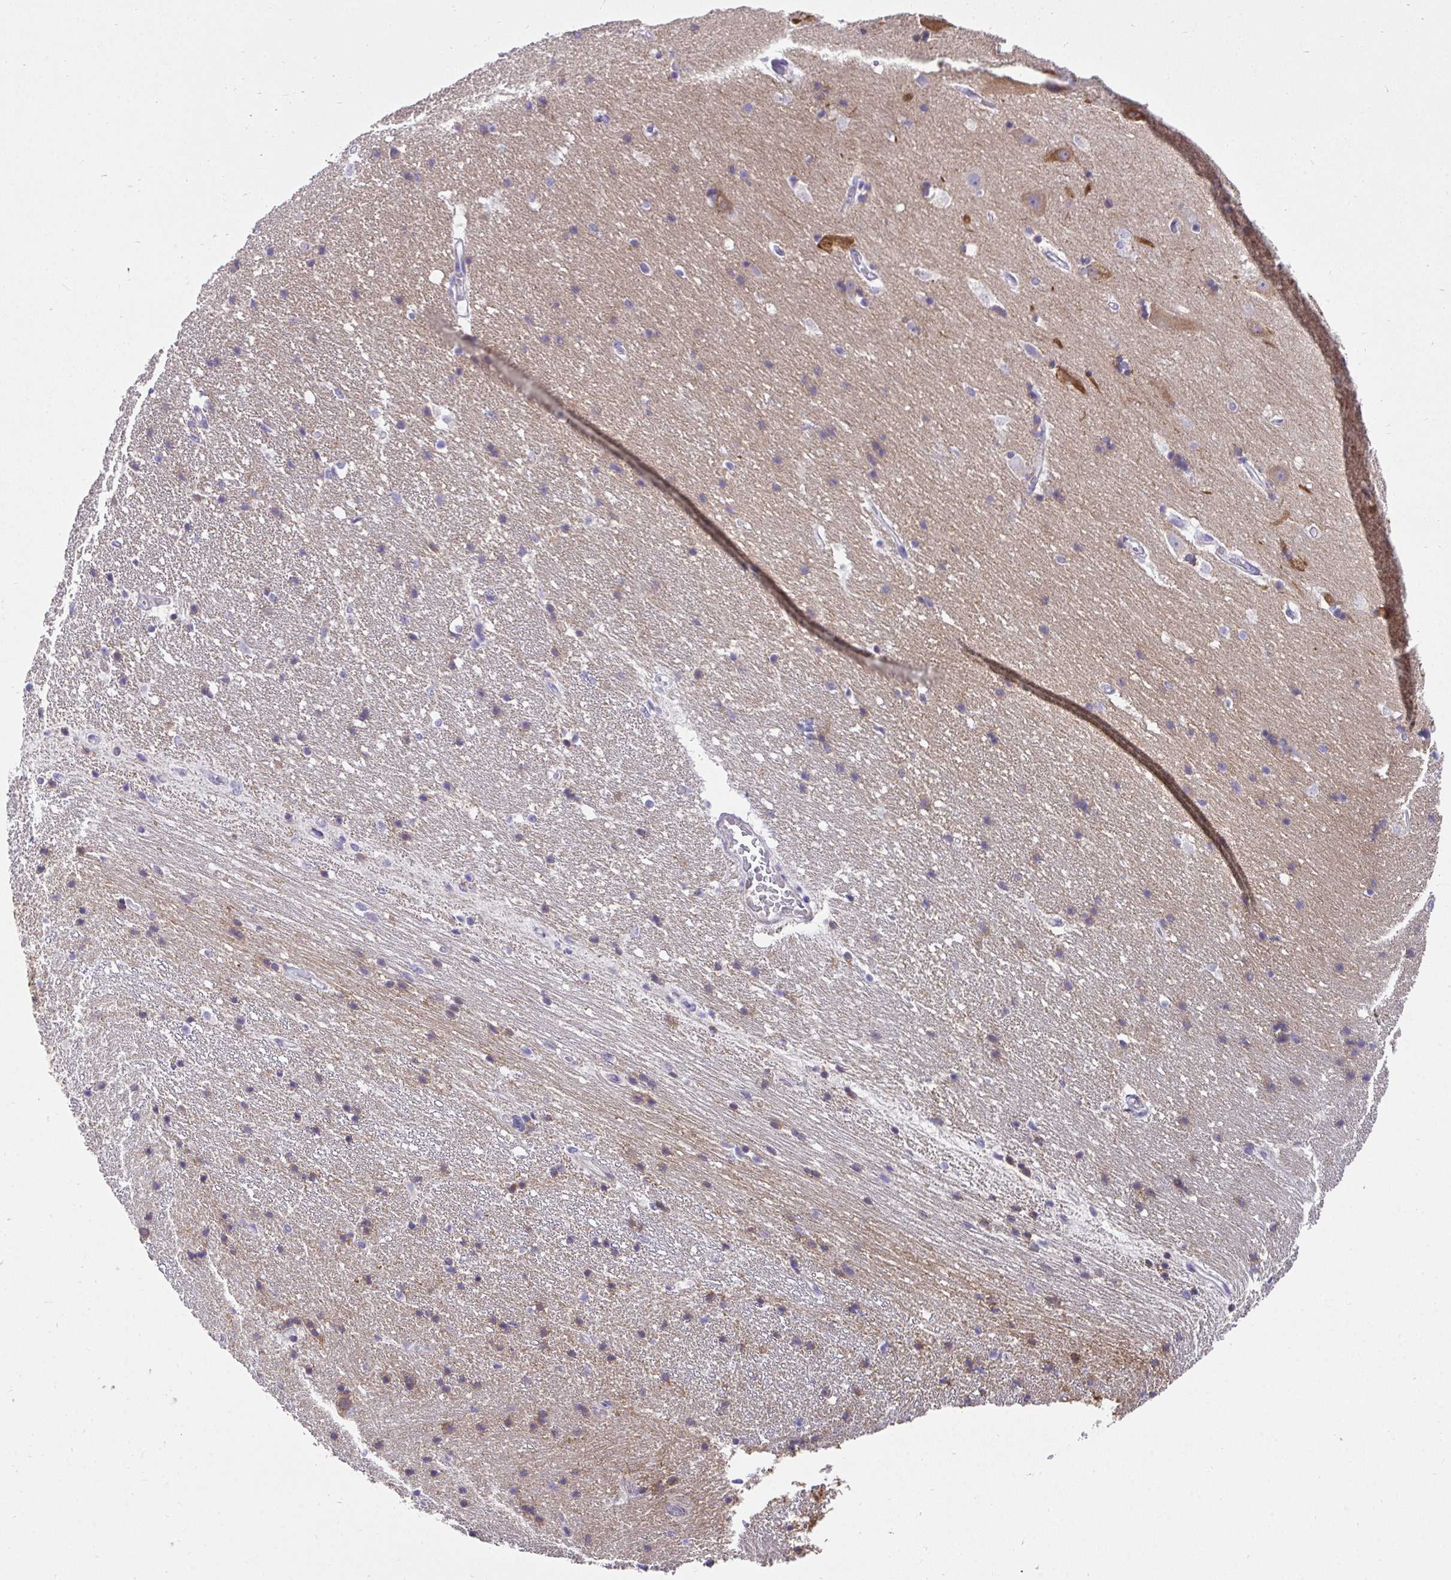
{"staining": {"intensity": "moderate", "quantity": "<25%", "location": "cytoplasmic/membranous"}, "tissue": "hippocampus", "cell_type": "Glial cells", "image_type": "normal", "snomed": [{"axis": "morphology", "description": "Normal tissue, NOS"}, {"axis": "topography", "description": "Hippocampus"}], "caption": "Moderate cytoplasmic/membranous positivity for a protein is identified in about <25% of glial cells of unremarkable hippocampus using immunohistochemistry.", "gene": "AK5", "patient": {"sex": "male", "age": 63}}